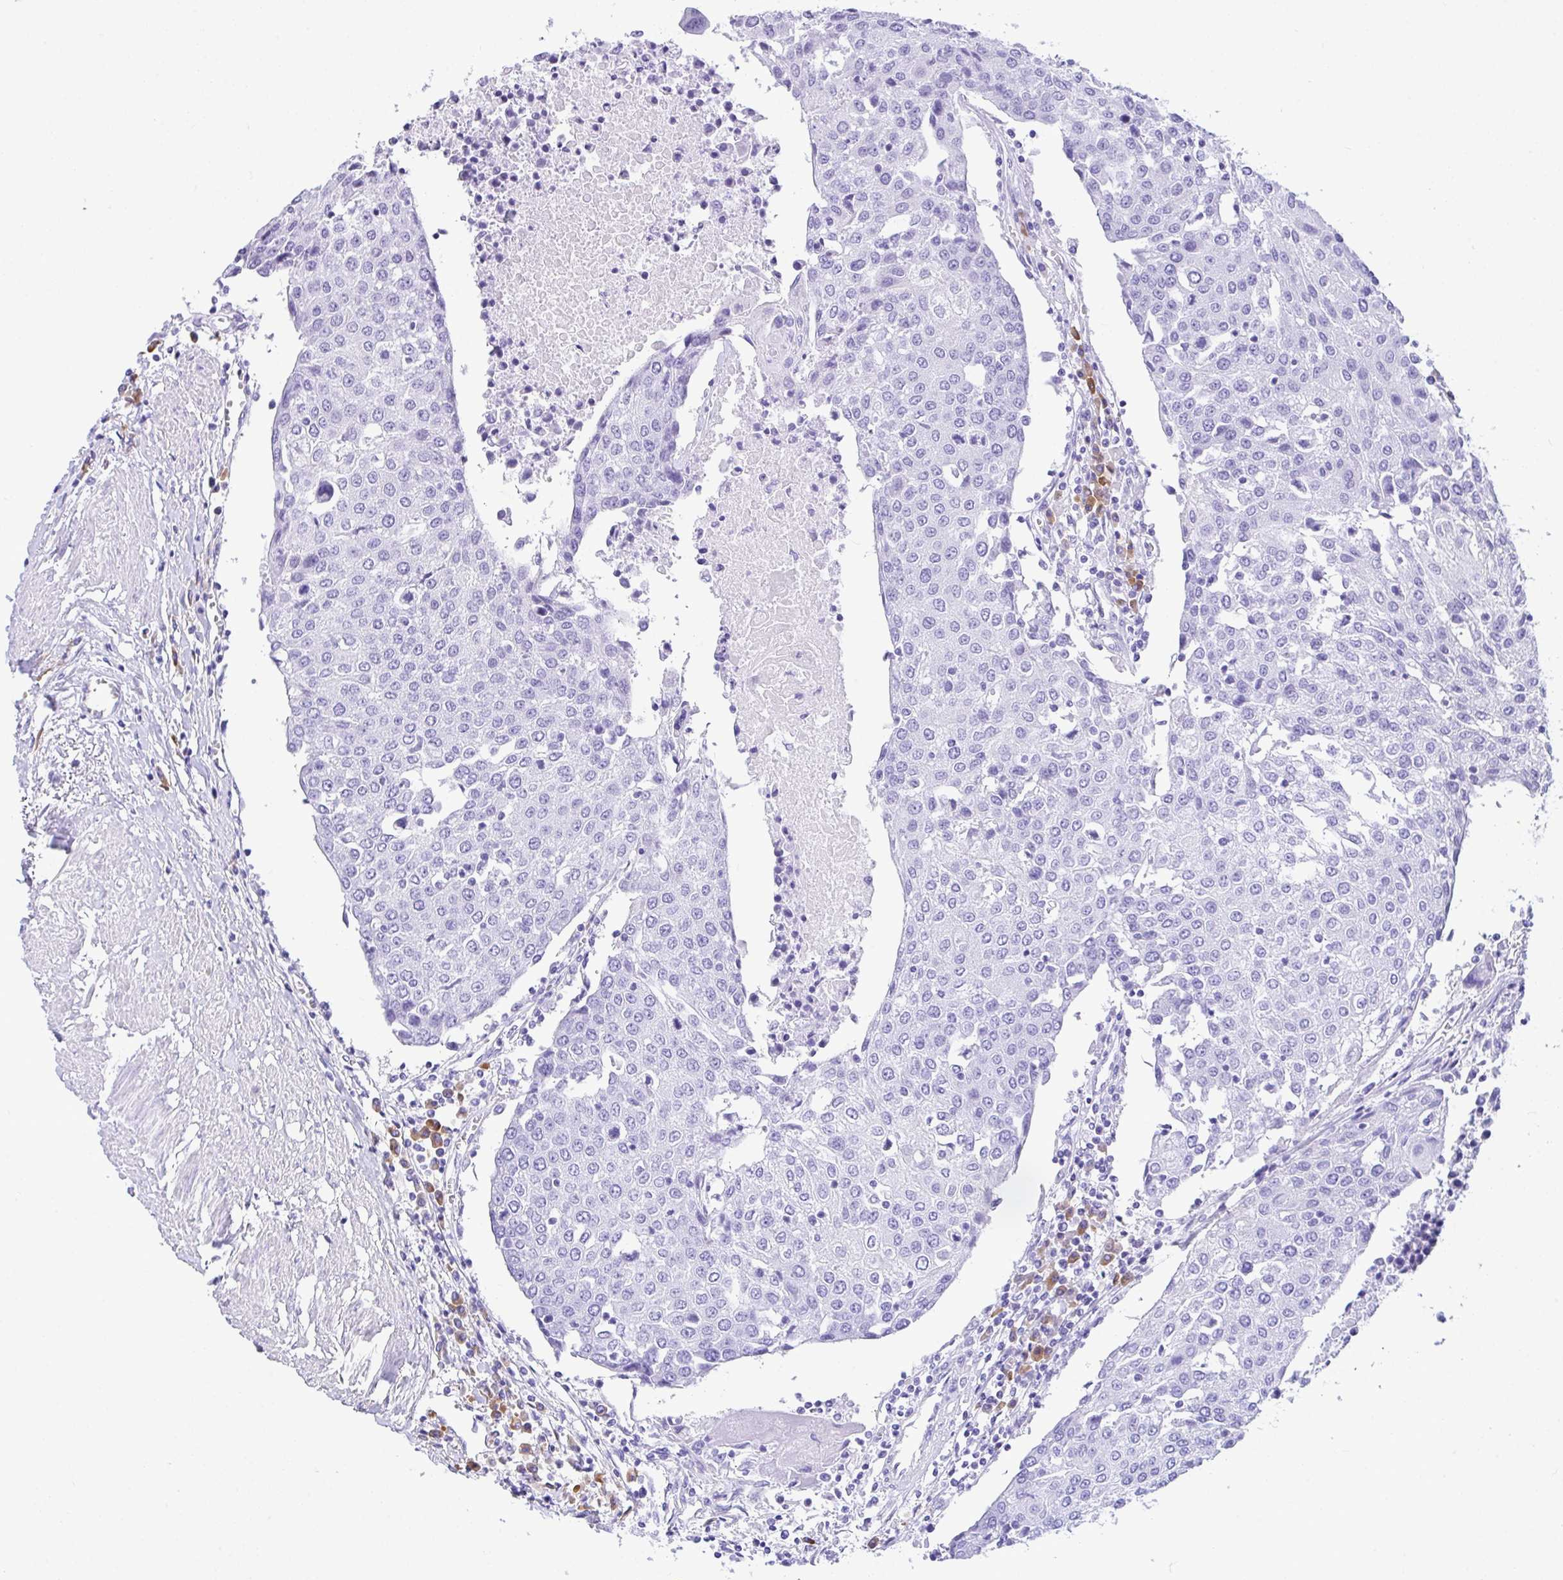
{"staining": {"intensity": "negative", "quantity": "none", "location": "none"}, "tissue": "urothelial cancer", "cell_type": "Tumor cells", "image_type": "cancer", "snomed": [{"axis": "morphology", "description": "Urothelial carcinoma, High grade"}, {"axis": "topography", "description": "Urinary bladder"}], "caption": "IHC of high-grade urothelial carcinoma displays no positivity in tumor cells.", "gene": "BEST4", "patient": {"sex": "female", "age": 85}}